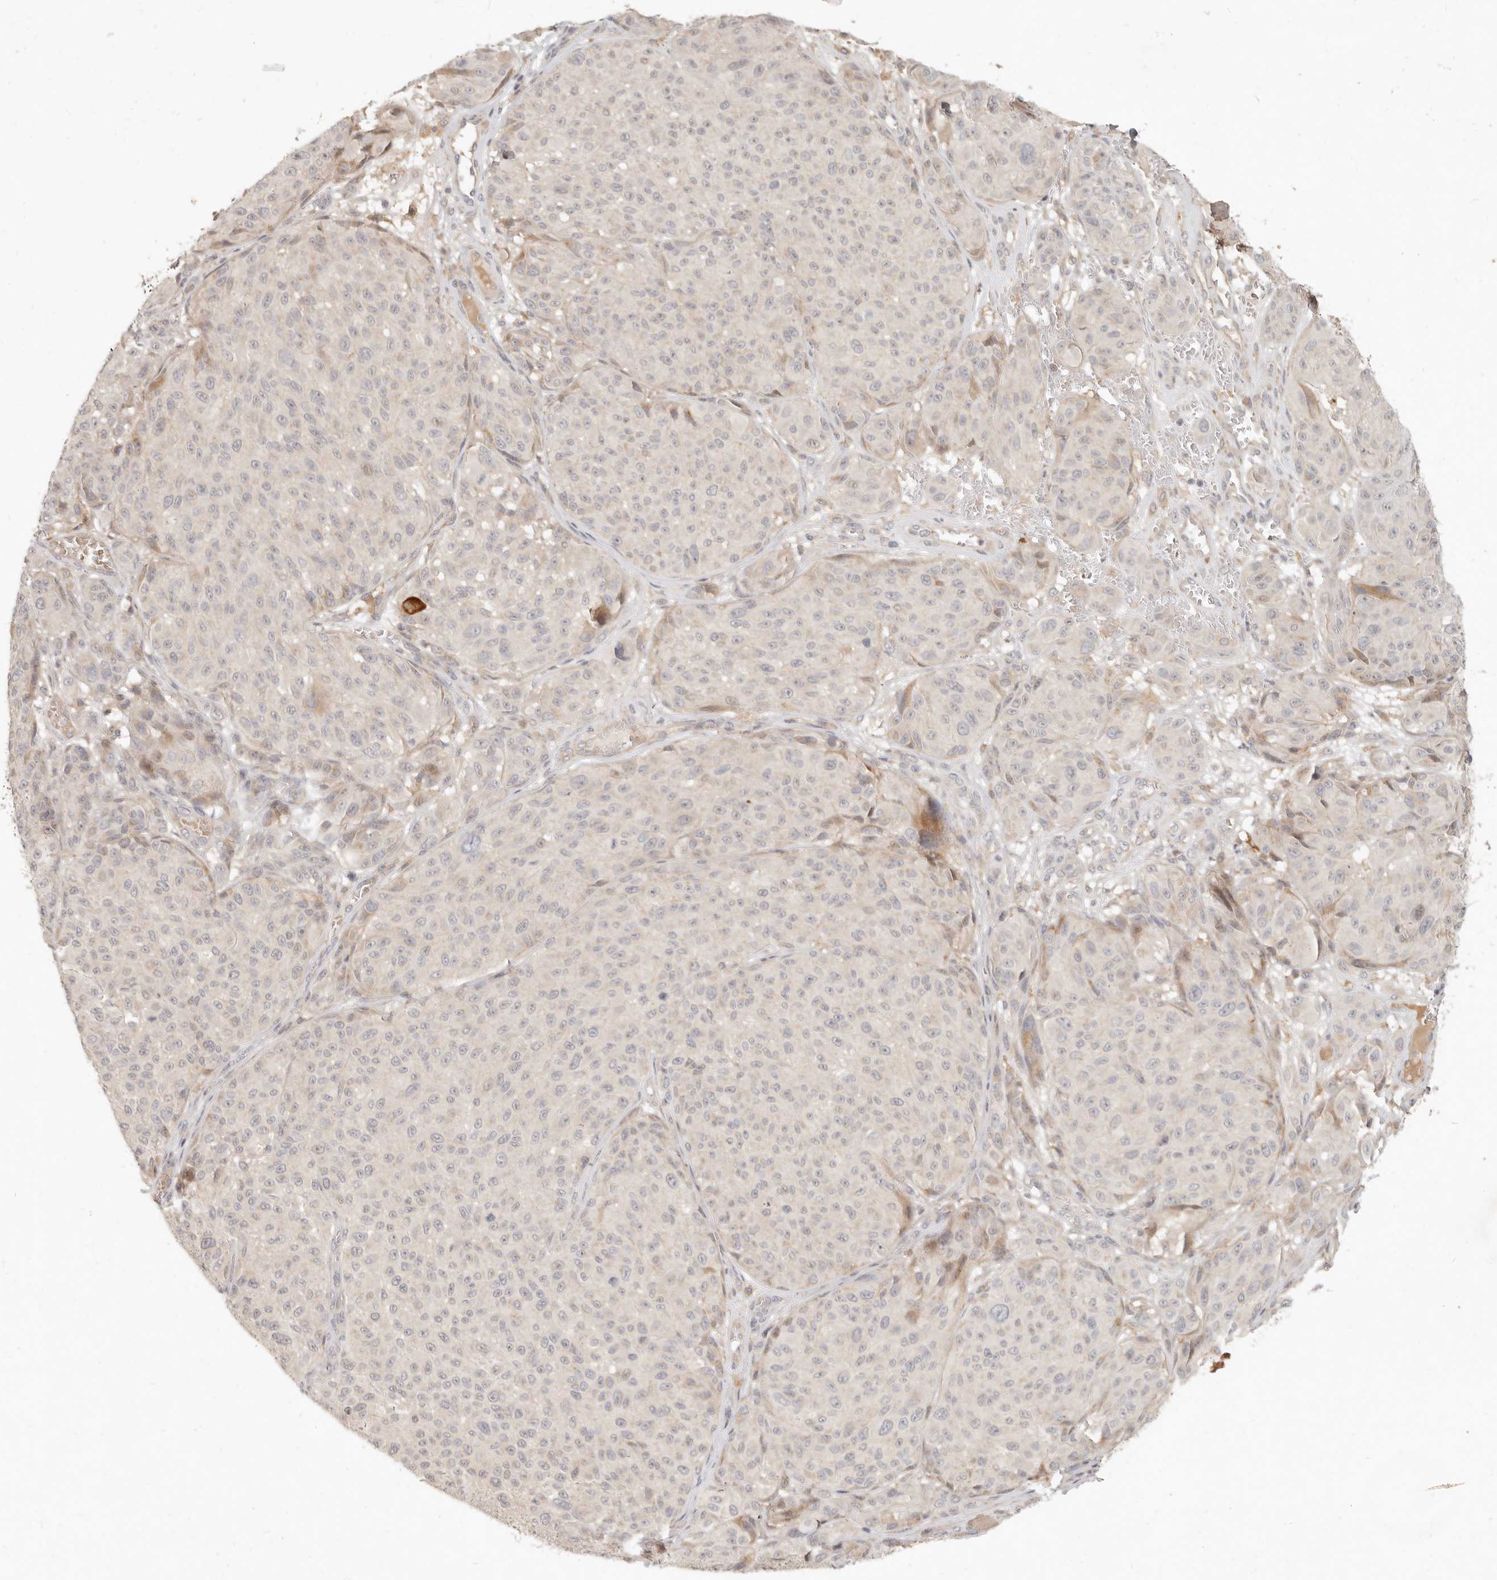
{"staining": {"intensity": "weak", "quantity": "<25%", "location": "cytoplasmic/membranous"}, "tissue": "melanoma", "cell_type": "Tumor cells", "image_type": "cancer", "snomed": [{"axis": "morphology", "description": "Malignant melanoma, NOS"}, {"axis": "topography", "description": "Skin"}], "caption": "The micrograph demonstrates no significant expression in tumor cells of melanoma.", "gene": "UBXN11", "patient": {"sex": "male", "age": 83}}